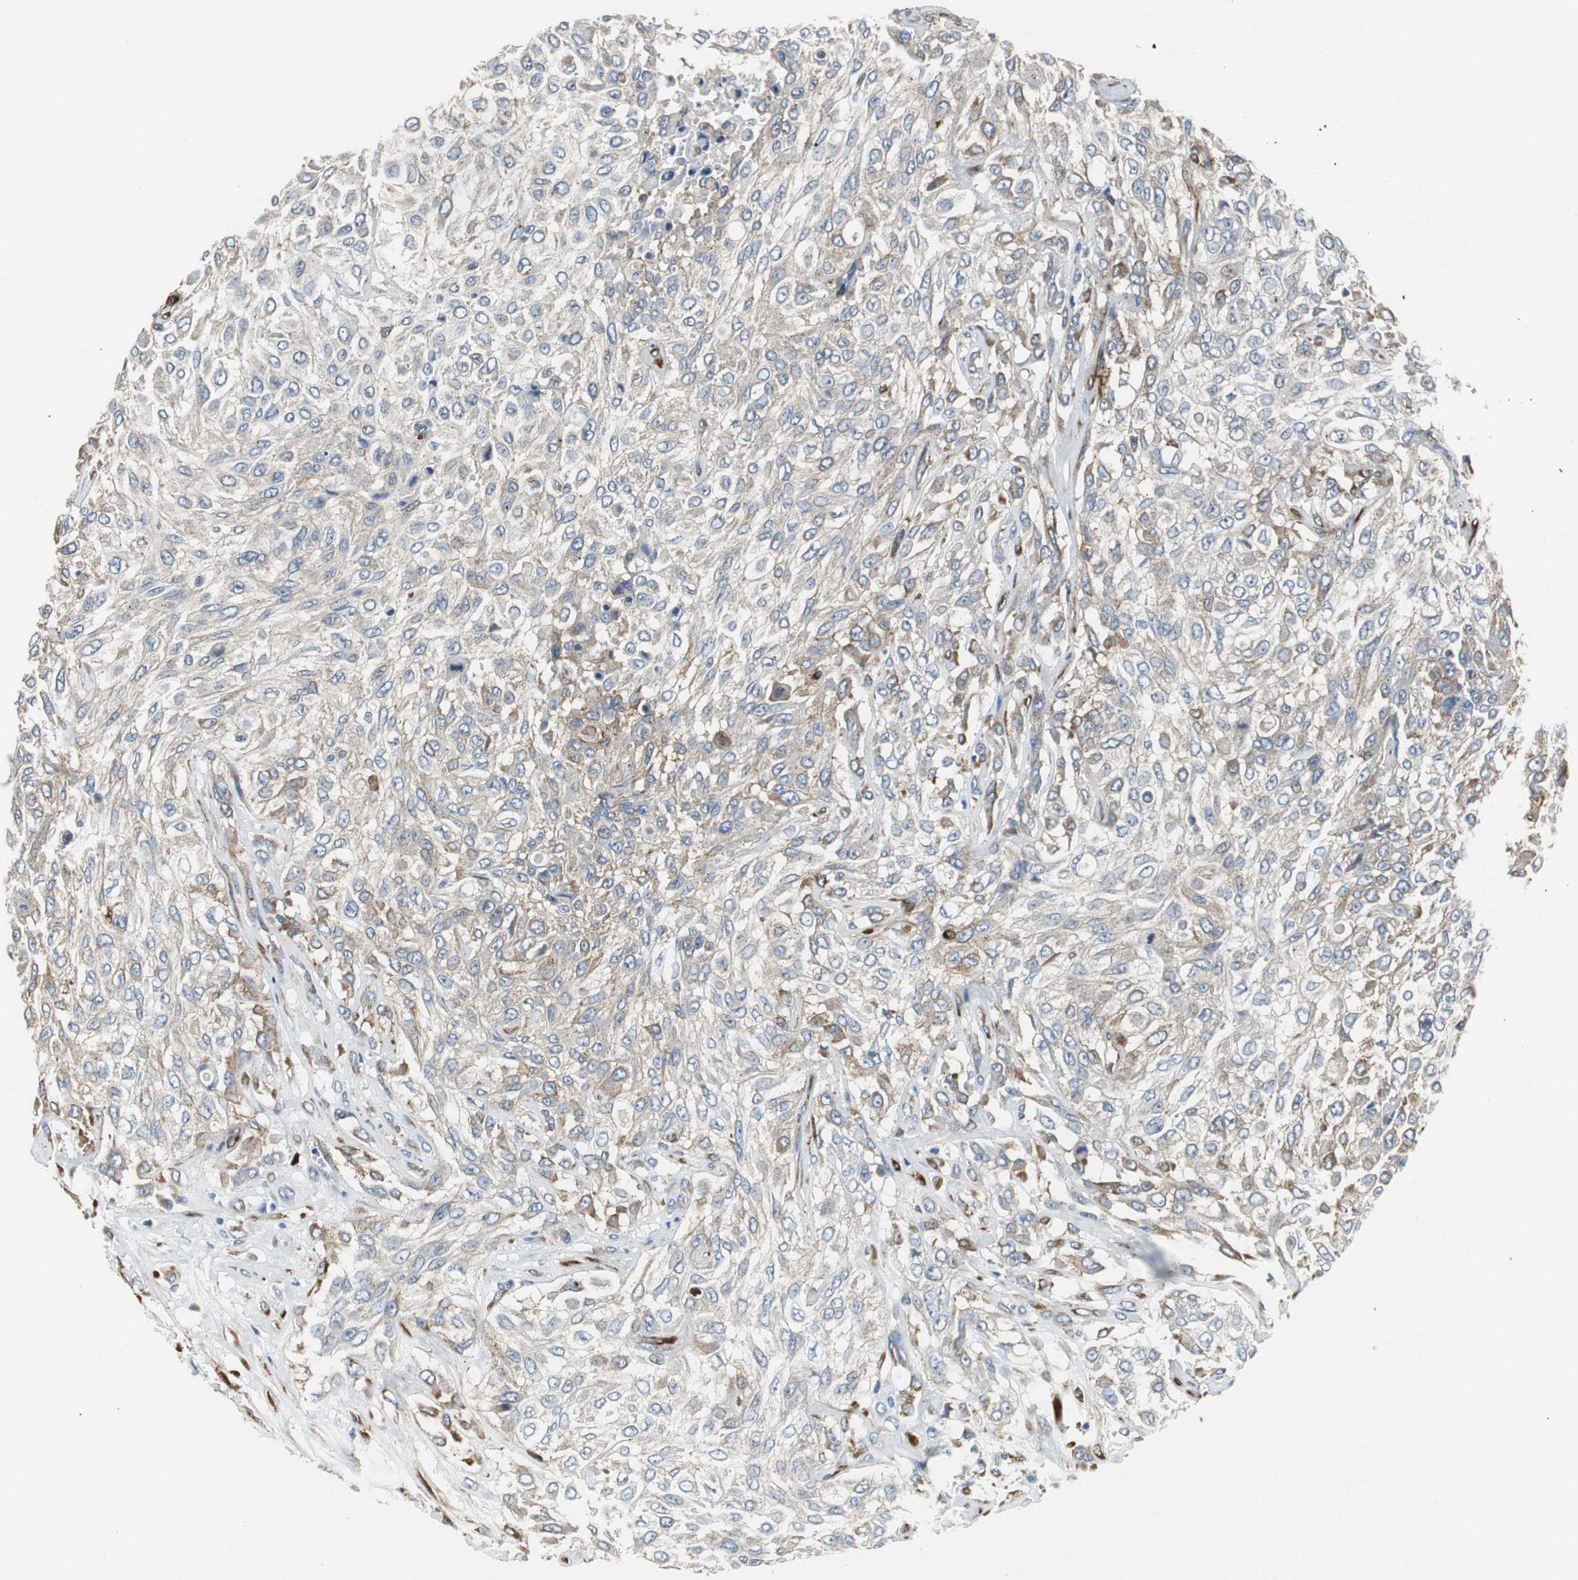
{"staining": {"intensity": "weak", "quantity": ">75%", "location": "cytoplasmic/membranous"}, "tissue": "urothelial cancer", "cell_type": "Tumor cells", "image_type": "cancer", "snomed": [{"axis": "morphology", "description": "Urothelial carcinoma, High grade"}, {"axis": "topography", "description": "Urinary bladder"}], "caption": "This image exhibits urothelial carcinoma (high-grade) stained with IHC to label a protein in brown. The cytoplasmic/membranous of tumor cells show weak positivity for the protein. Nuclei are counter-stained blue.", "gene": "ISCU", "patient": {"sex": "male", "age": 57}}